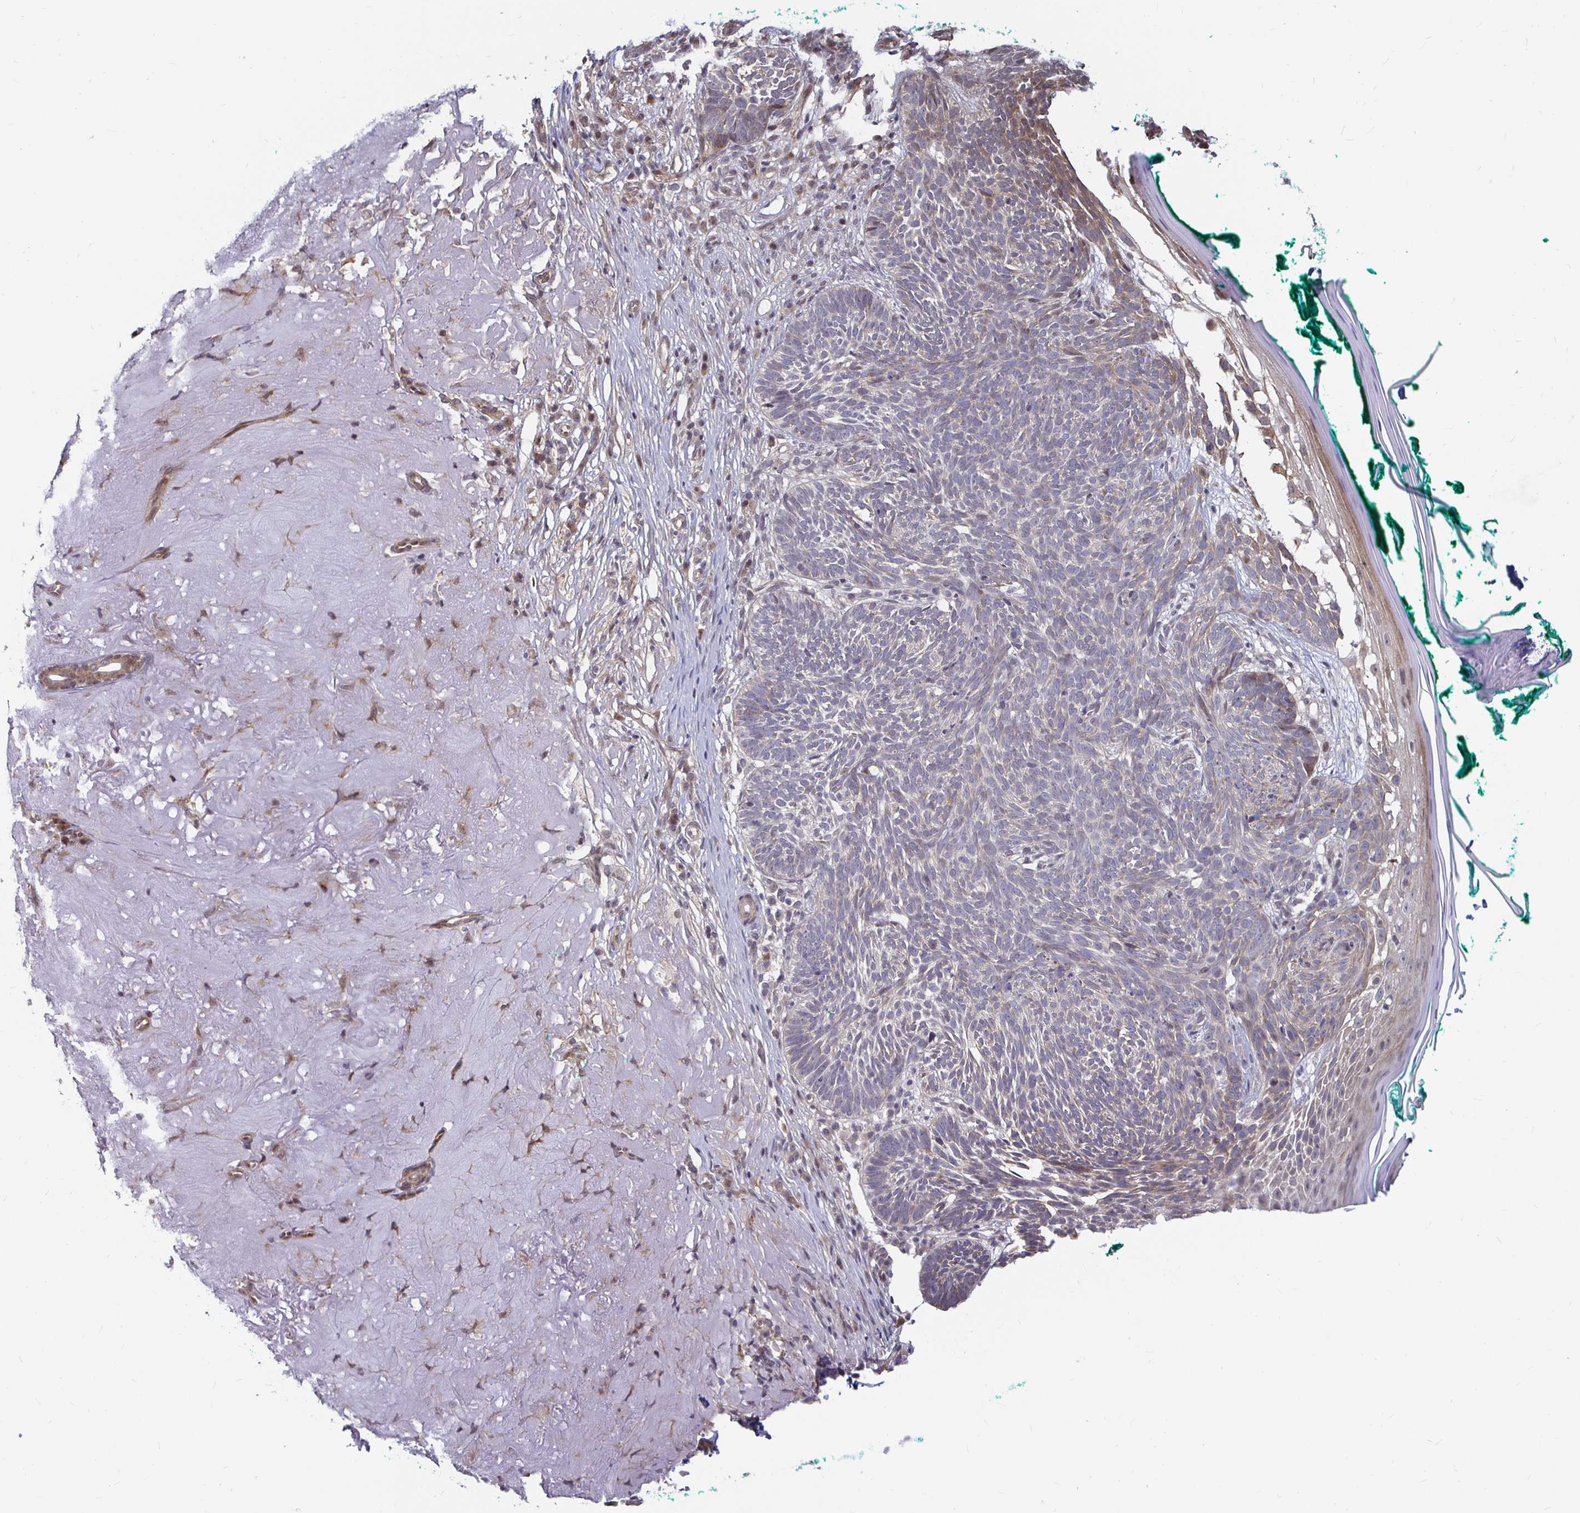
{"staining": {"intensity": "negative", "quantity": "none", "location": "none"}, "tissue": "skin cancer", "cell_type": "Tumor cells", "image_type": "cancer", "snomed": [{"axis": "morphology", "description": "Basal cell carcinoma"}, {"axis": "topography", "description": "Skin"}, {"axis": "topography", "description": "Skin of face"}], "caption": "A high-resolution photomicrograph shows IHC staining of skin cancer, which displays no significant positivity in tumor cells.", "gene": "CAPN11", "patient": {"sex": "female", "age": 80}}